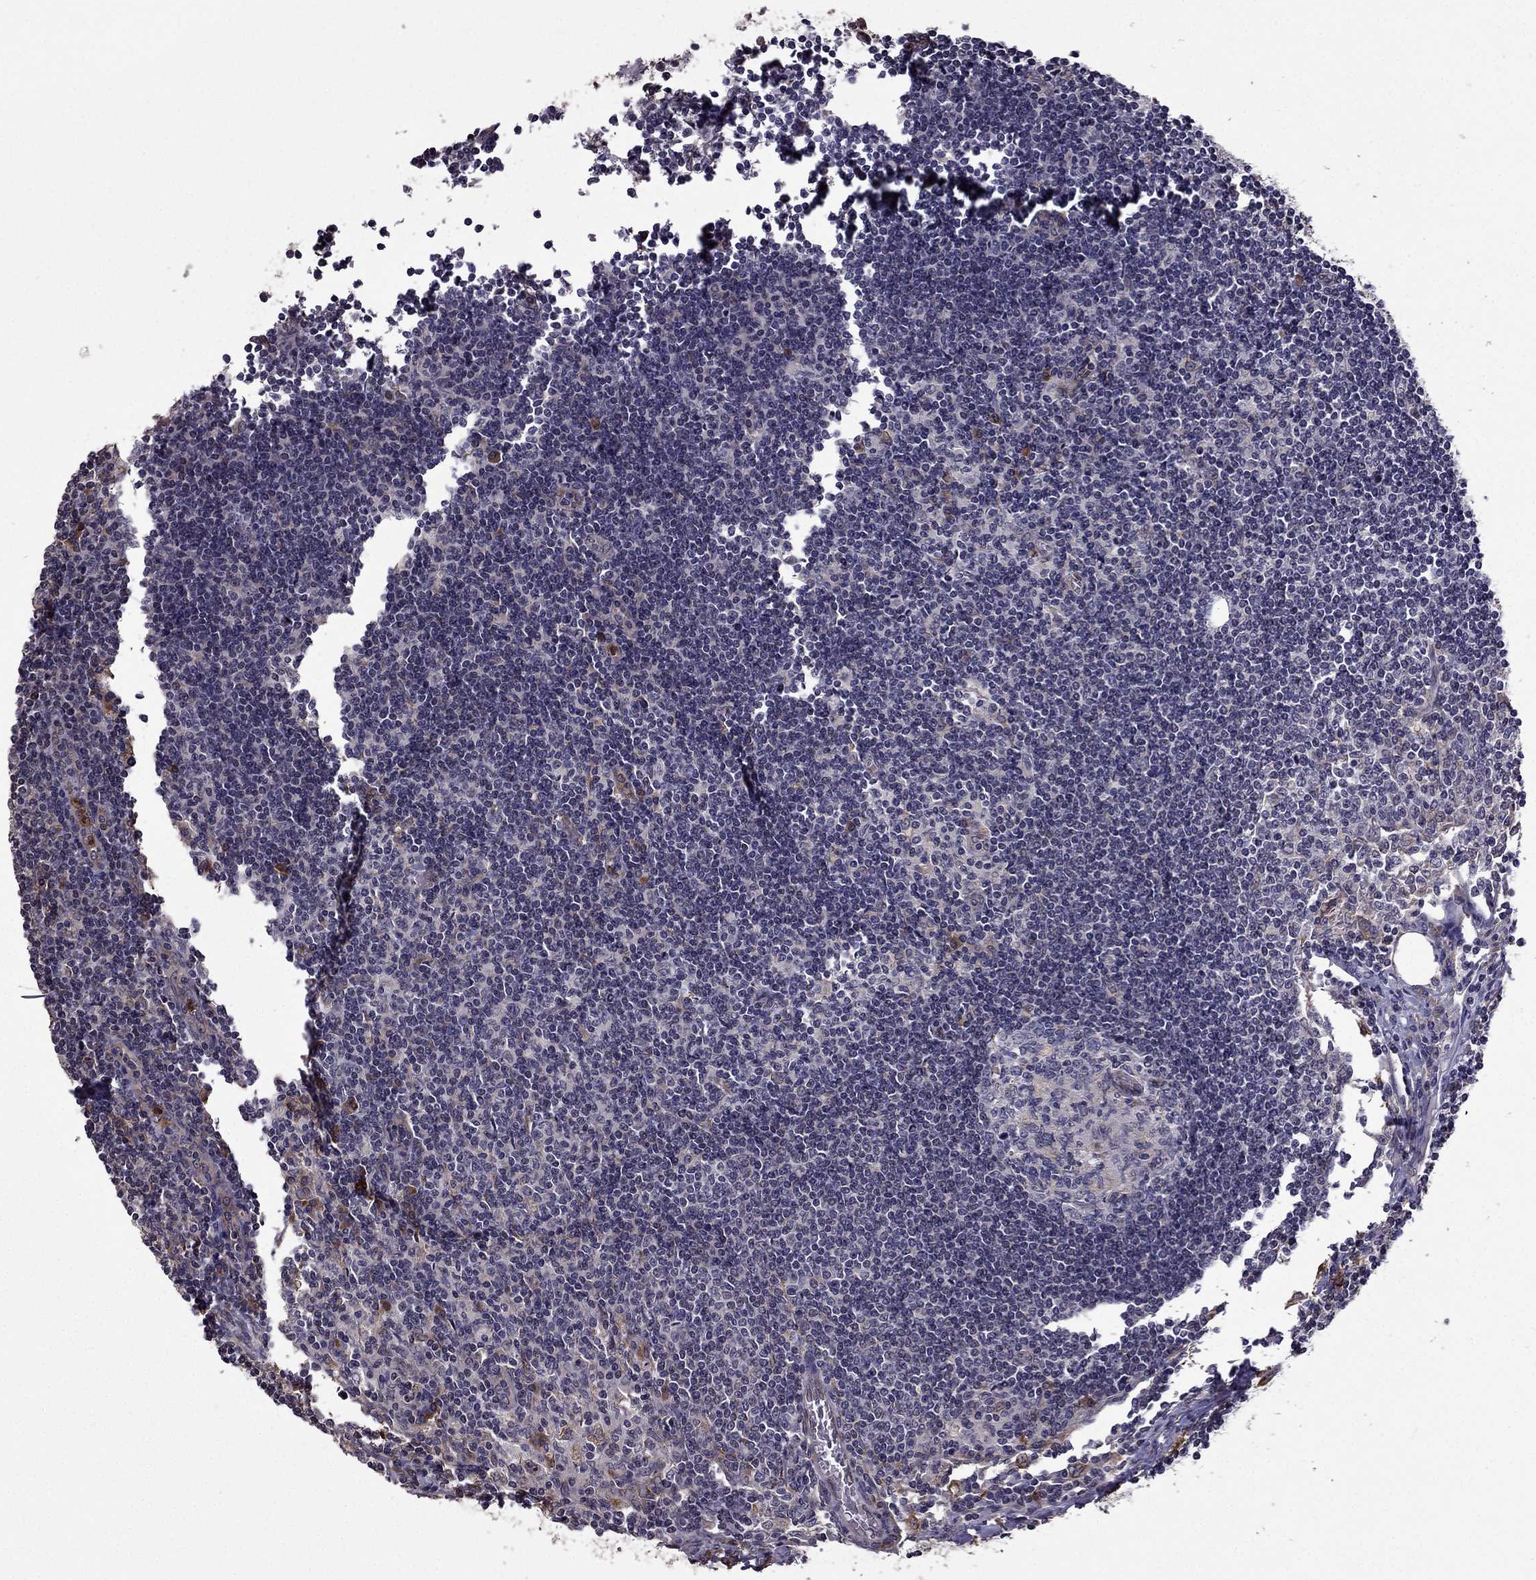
{"staining": {"intensity": "negative", "quantity": "none", "location": "none"}, "tissue": "lymph node", "cell_type": "Germinal center cells", "image_type": "normal", "snomed": [{"axis": "morphology", "description": "Normal tissue, NOS"}, {"axis": "topography", "description": "Lymph node"}], "caption": "This is an immunohistochemistry (IHC) micrograph of benign lymph node. There is no positivity in germinal center cells.", "gene": "IKBIP", "patient": {"sex": "male", "age": 59}}